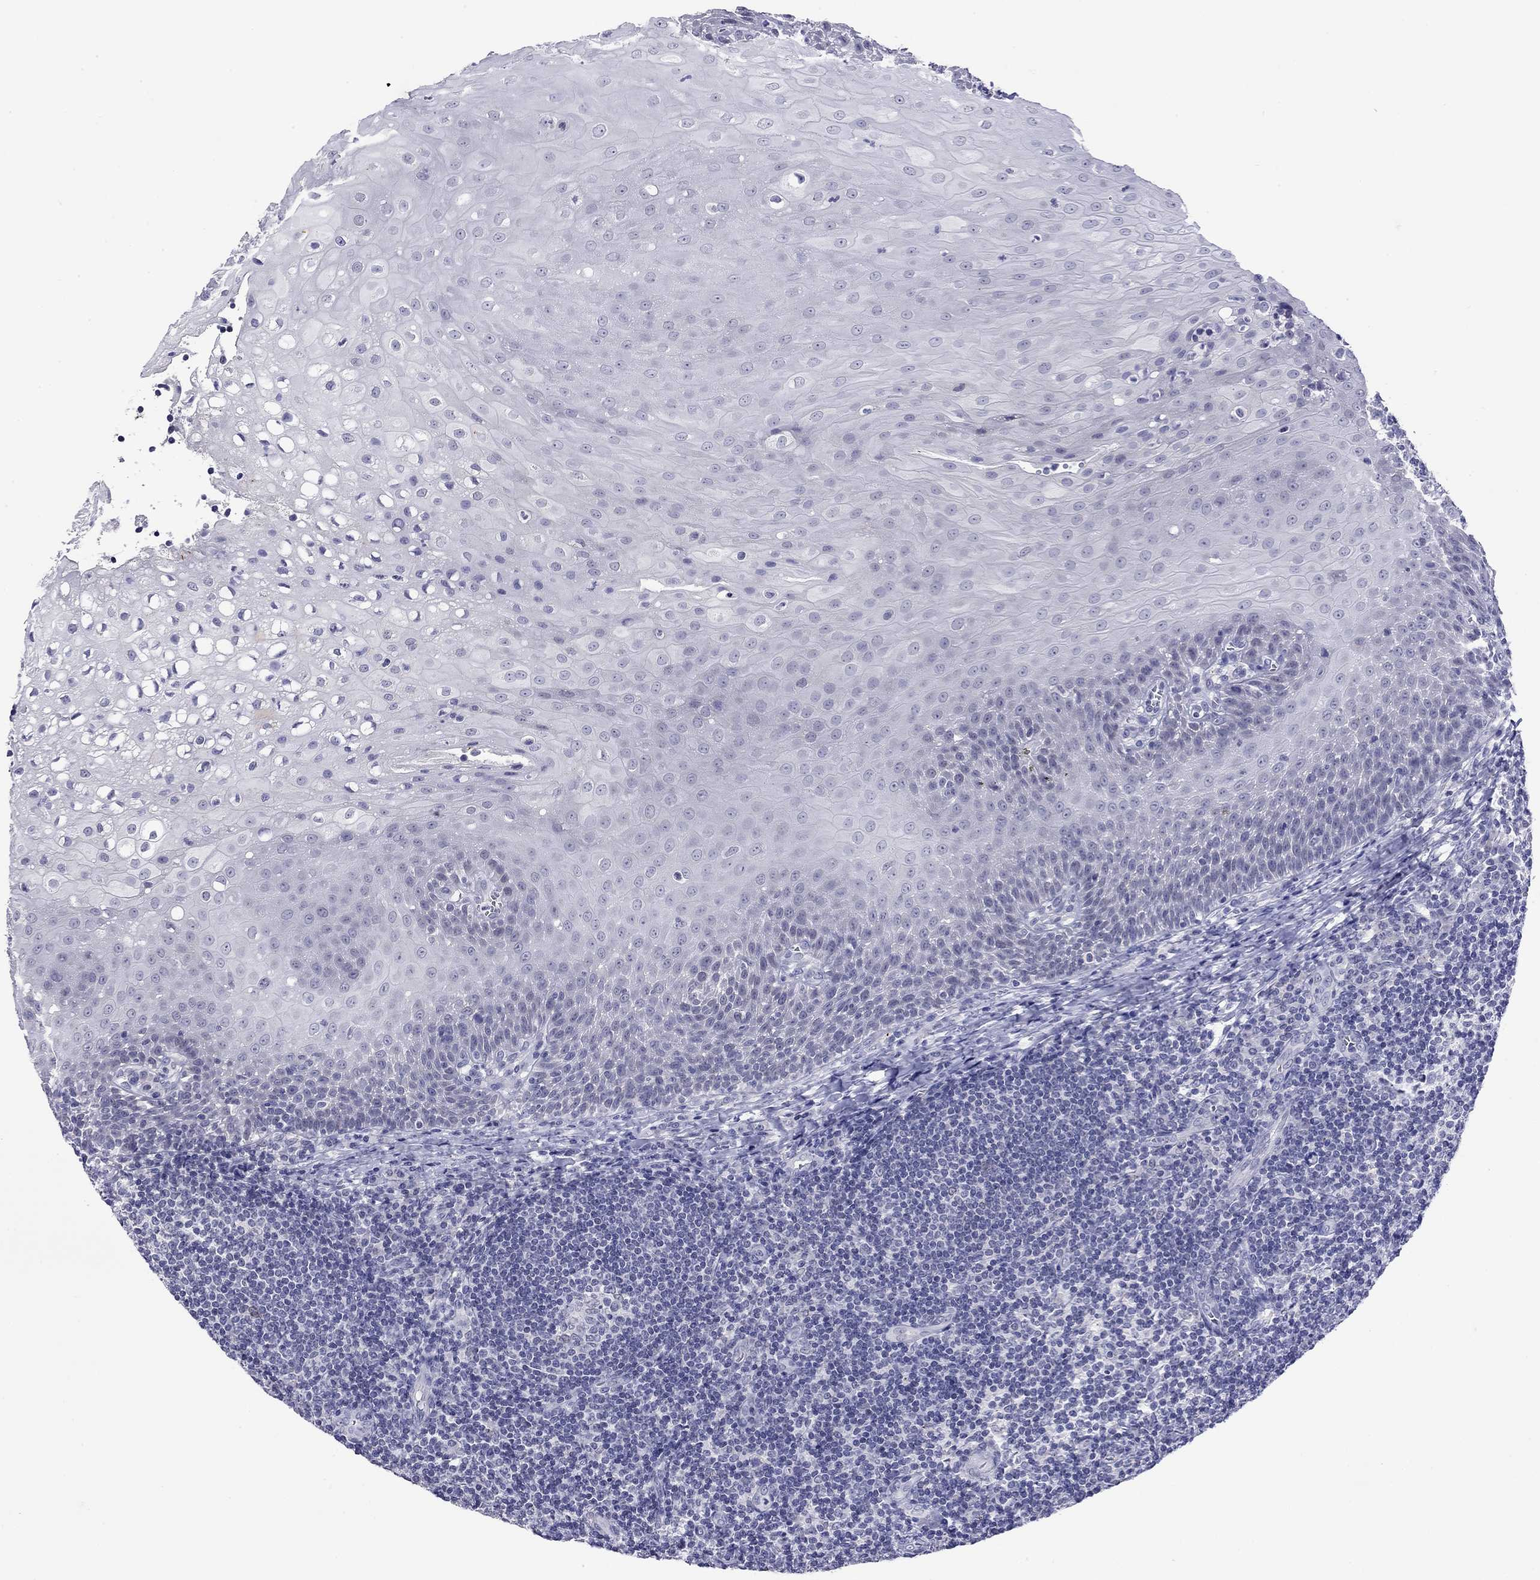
{"staining": {"intensity": "negative", "quantity": "none", "location": "none"}, "tissue": "tonsil", "cell_type": "Germinal center cells", "image_type": "normal", "snomed": [{"axis": "morphology", "description": "Normal tissue, NOS"}, {"axis": "topography", "description": "Tonsil"}], "caption": "Image shows no protein expression in germinal center cells of benign tonsil.", "gene": "ARMC12", "patient": {"sex": "male", "age": 33}}